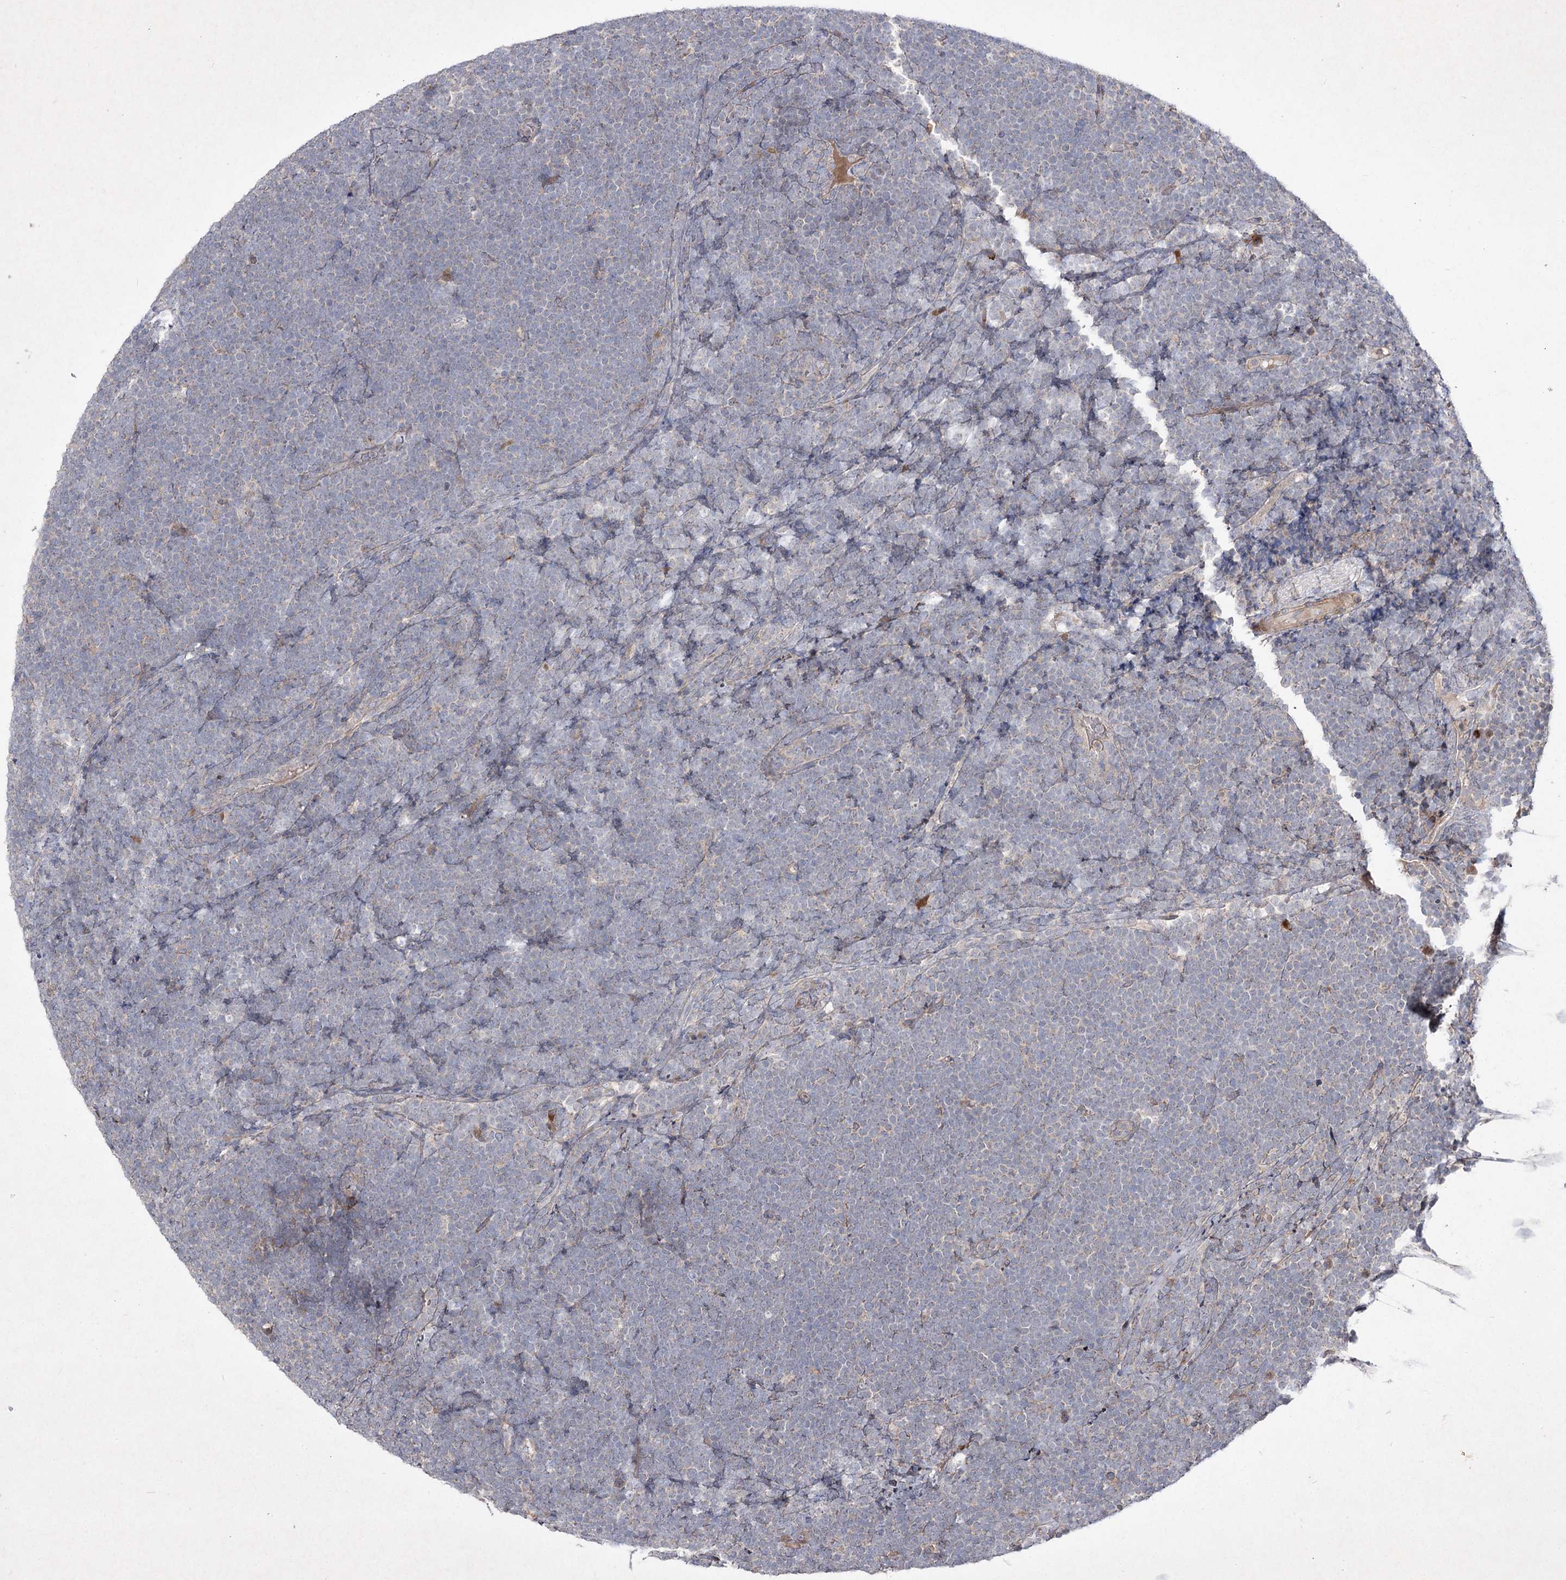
{"staining": {"intensity": "negative", "quantity": "none", "location": "none"}, "tissue": "lymphoma", "cell_type": "Tumor cells", "image_type": "cancer", "snomed": [{"axis": "morphology", "description": "Malignant lymphoma, non-Hodgkin's type, High grade"}, {"axis": "topography", "description": "Lymph node"}], "caption": "Immunohistochemical staining of human high-grade malignant lymphoma, non-Hodgkin's type displays no significant staining in tumor cells.", "gene": "CIB2", "patient": {"sex": "male", "age": 13}}